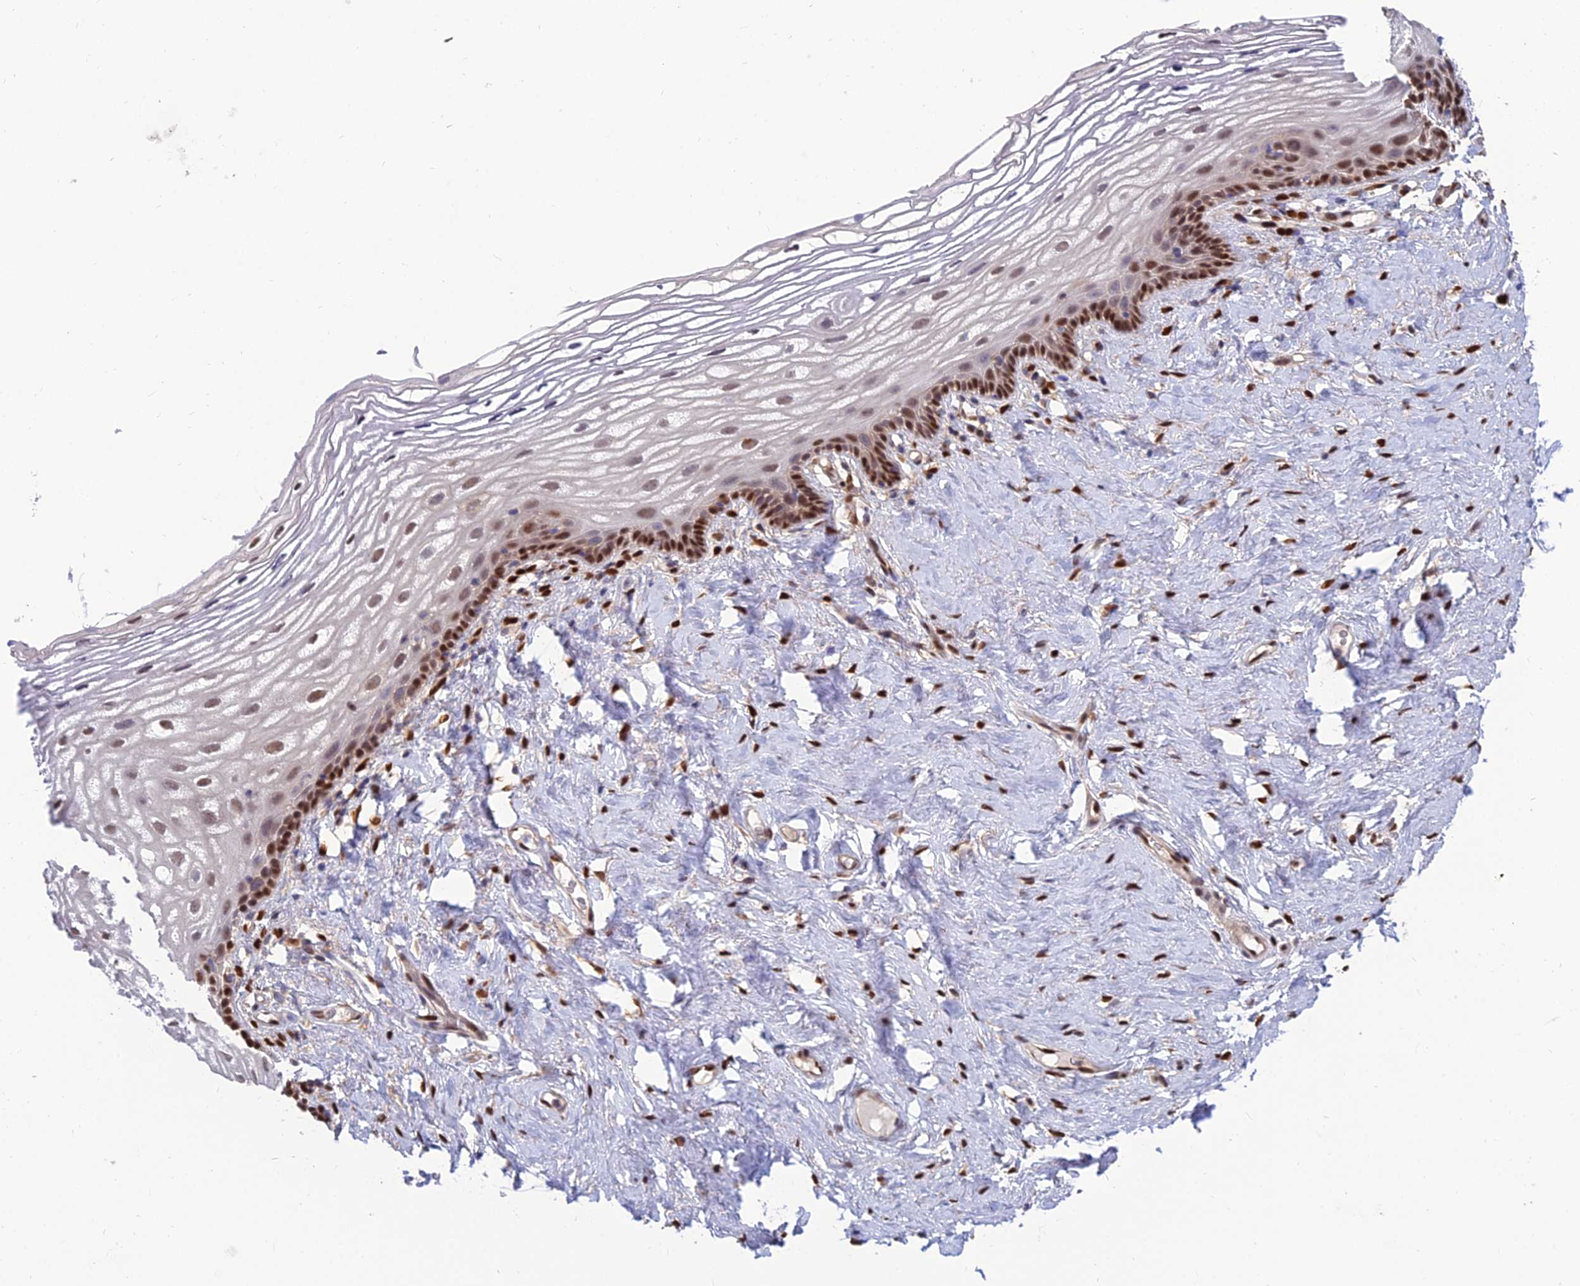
{"staining": {"intensity": "strong", "quantity": "<25%", "location": "nuclear"}, "tissue": "vagina", "cell_type": "Squamous epithelial cells", "image_type": "normal", "snomed": [{"axis": "morphology", "description": "Normal tissue, NOS"}, {"axis": "morphology", "description": "Adenocarcinoma, NOS"}, {"axis": "topography", "description": "Rectum"}, {"axis": "topography", "description": "Vagina"}], "caption": "Immunohistochemical staining of benign human vagina displays strong nuclear protein staining in about <25% of squamous epithelial cells. Nuclei are stained in blue.", "gene": "DNPEP", "patient": {"sex": "female", "age": 71}}